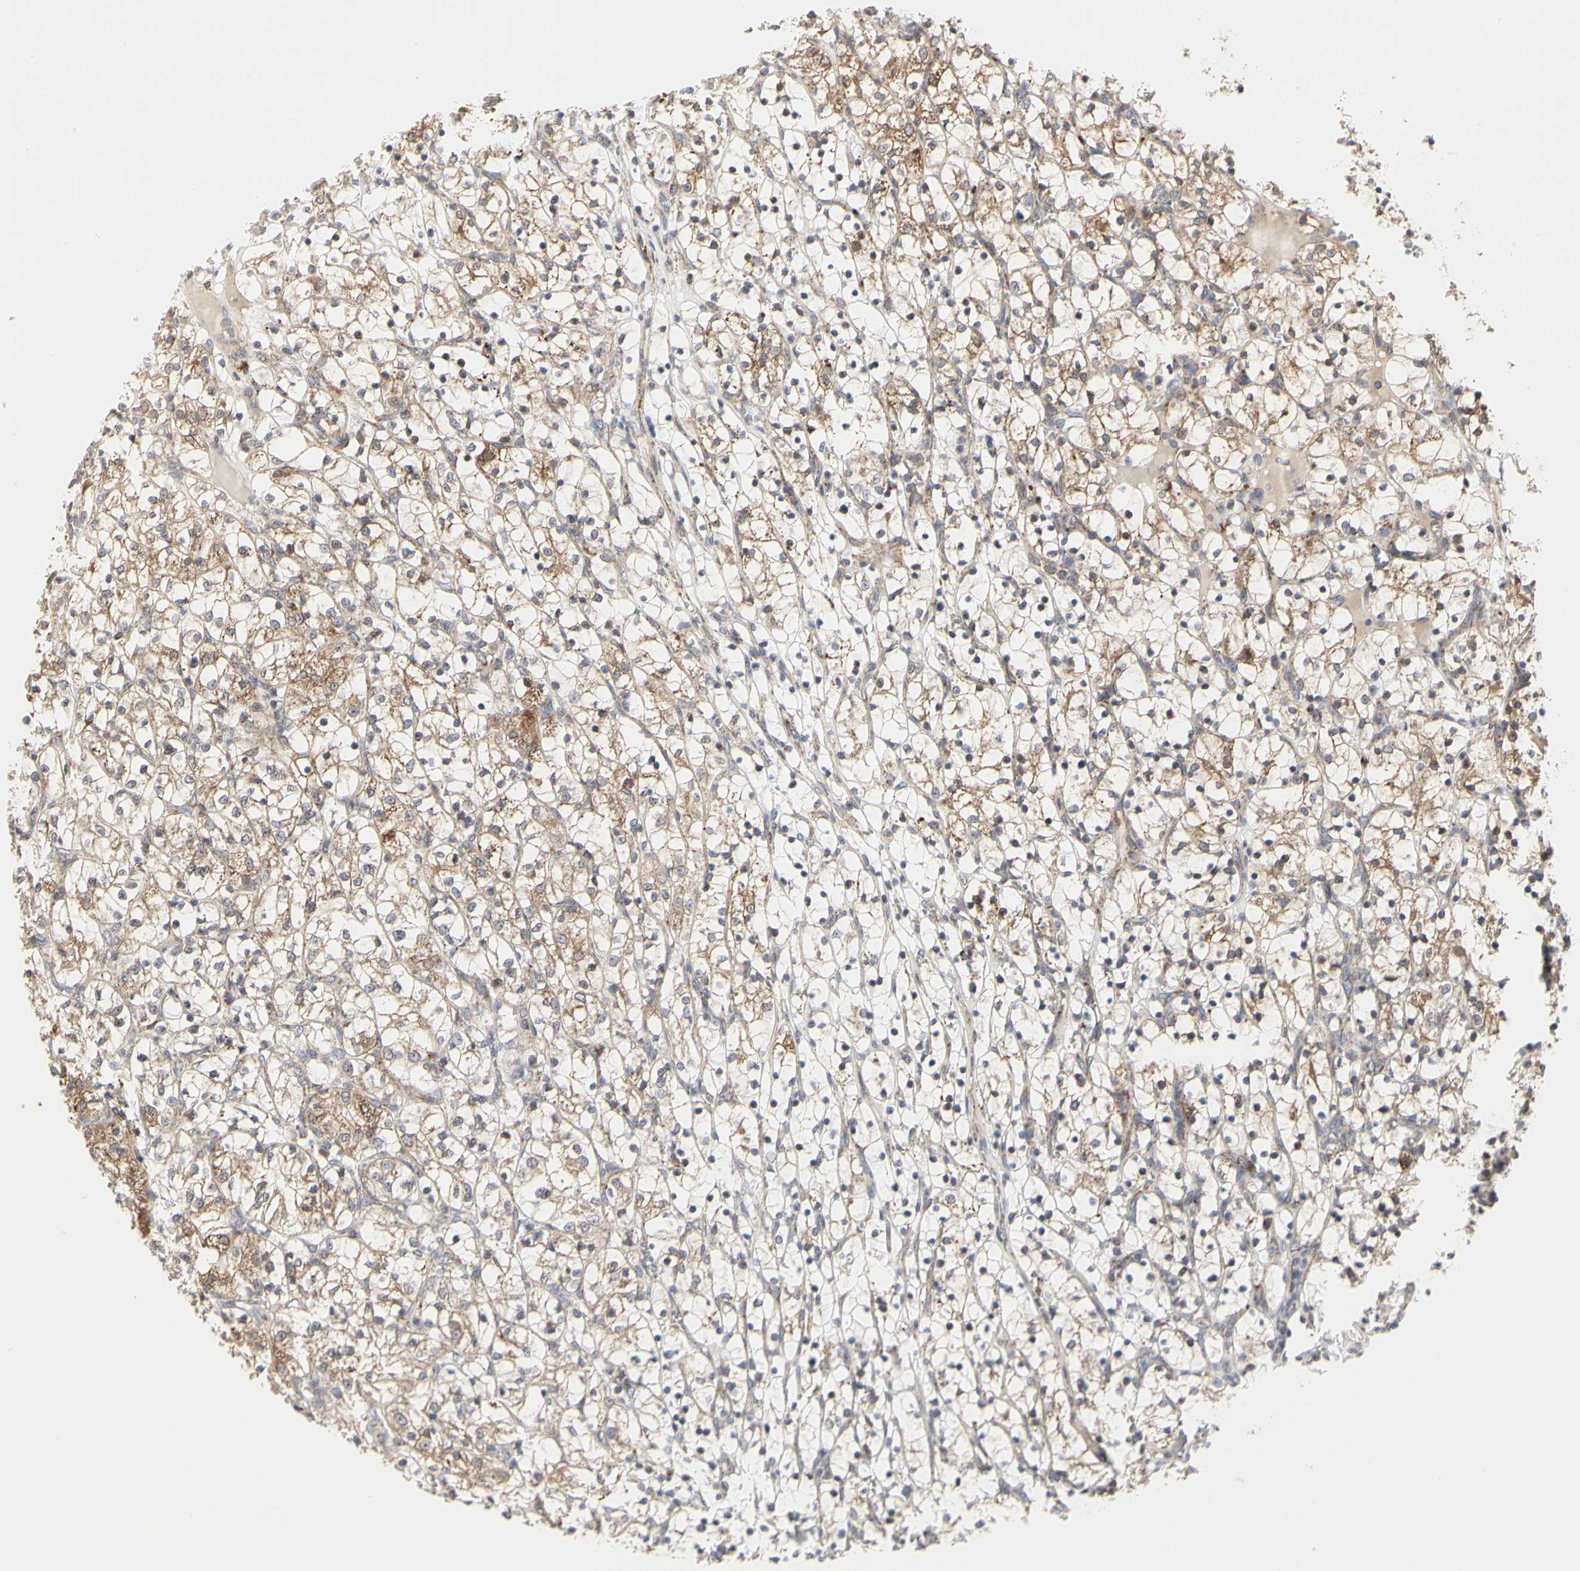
{"staining": {"intensity": "moderate", "quantity": "<25%", "location": "cytoplasmic/membranous"}, "tissue": "renal cancer", "cell_type": "Tumor cells", "image_type": "cancer", "snomed": [{"axis": "morphology", "description": "Adenocarcinoma, NOS"}, {"axis": "topography", "description": "Kidney"}], "caption": "This is a histology image of immunohistochemistry (IHC) staining of renal cancer (adenocarcinoma), which shows moderate staining in the cytoplasmic/membranous of tumor cells.", "gene": "TSKU", "patient": {"sex": "female", "age": 69}}